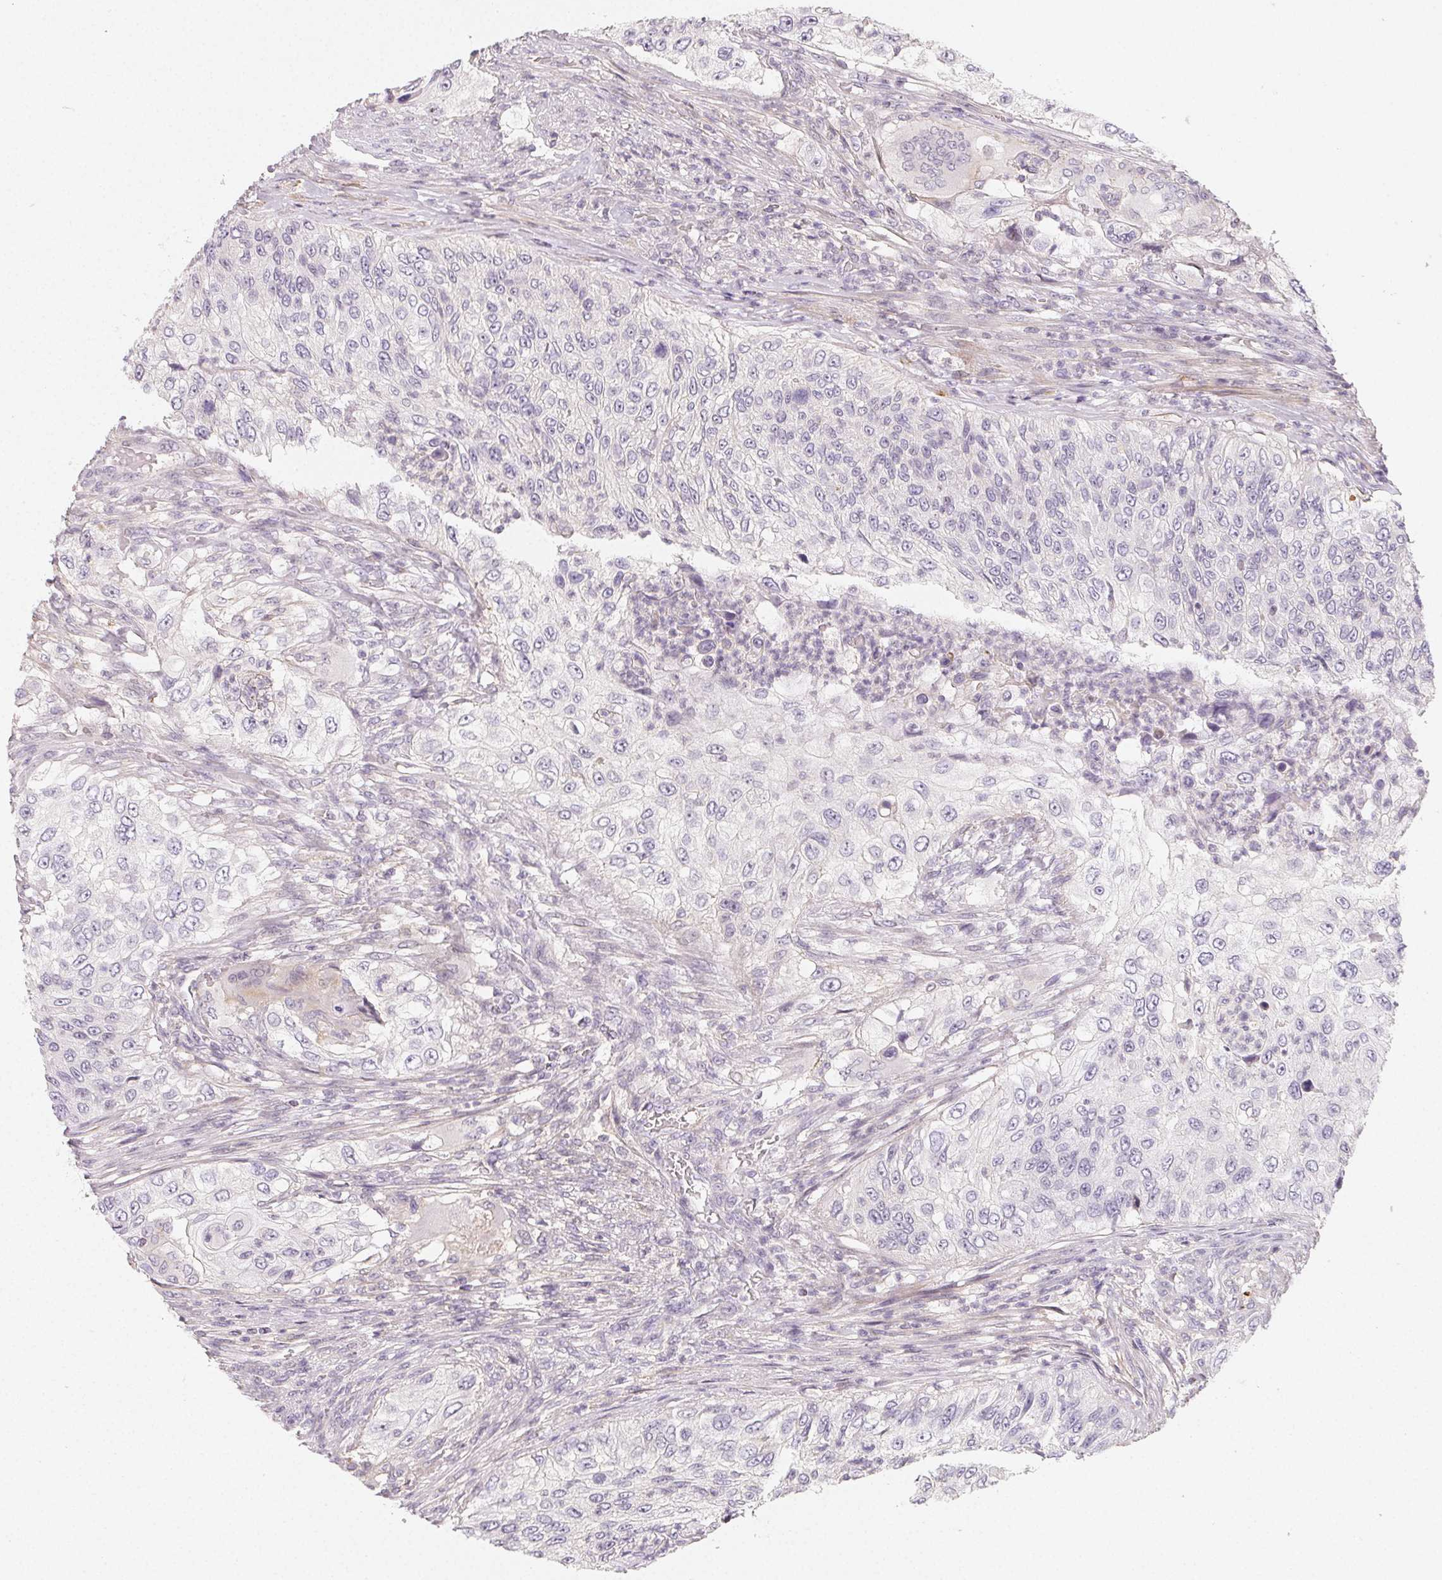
{"staining": {"intensity": "negative", "quantity": "none", "location": "none"}, "tissue": "urothelial cancer", "cell_type": "Tumor cells", "image_type": "cancer", "snomed": [{"axis": "morphology", "description": "Urothelial carcinoma, High grade"}, {"axis": "topography", "description": "Urinary bladder"}], "caption": "High power microscopy histopathology image of an immunohistochemistry histopathology image of urothelial carcinoma (high-grade), revealing no significant positivity in tumor cells.", "gene": "LRRC23", "patient": {"sex": "female", "age": 60}}